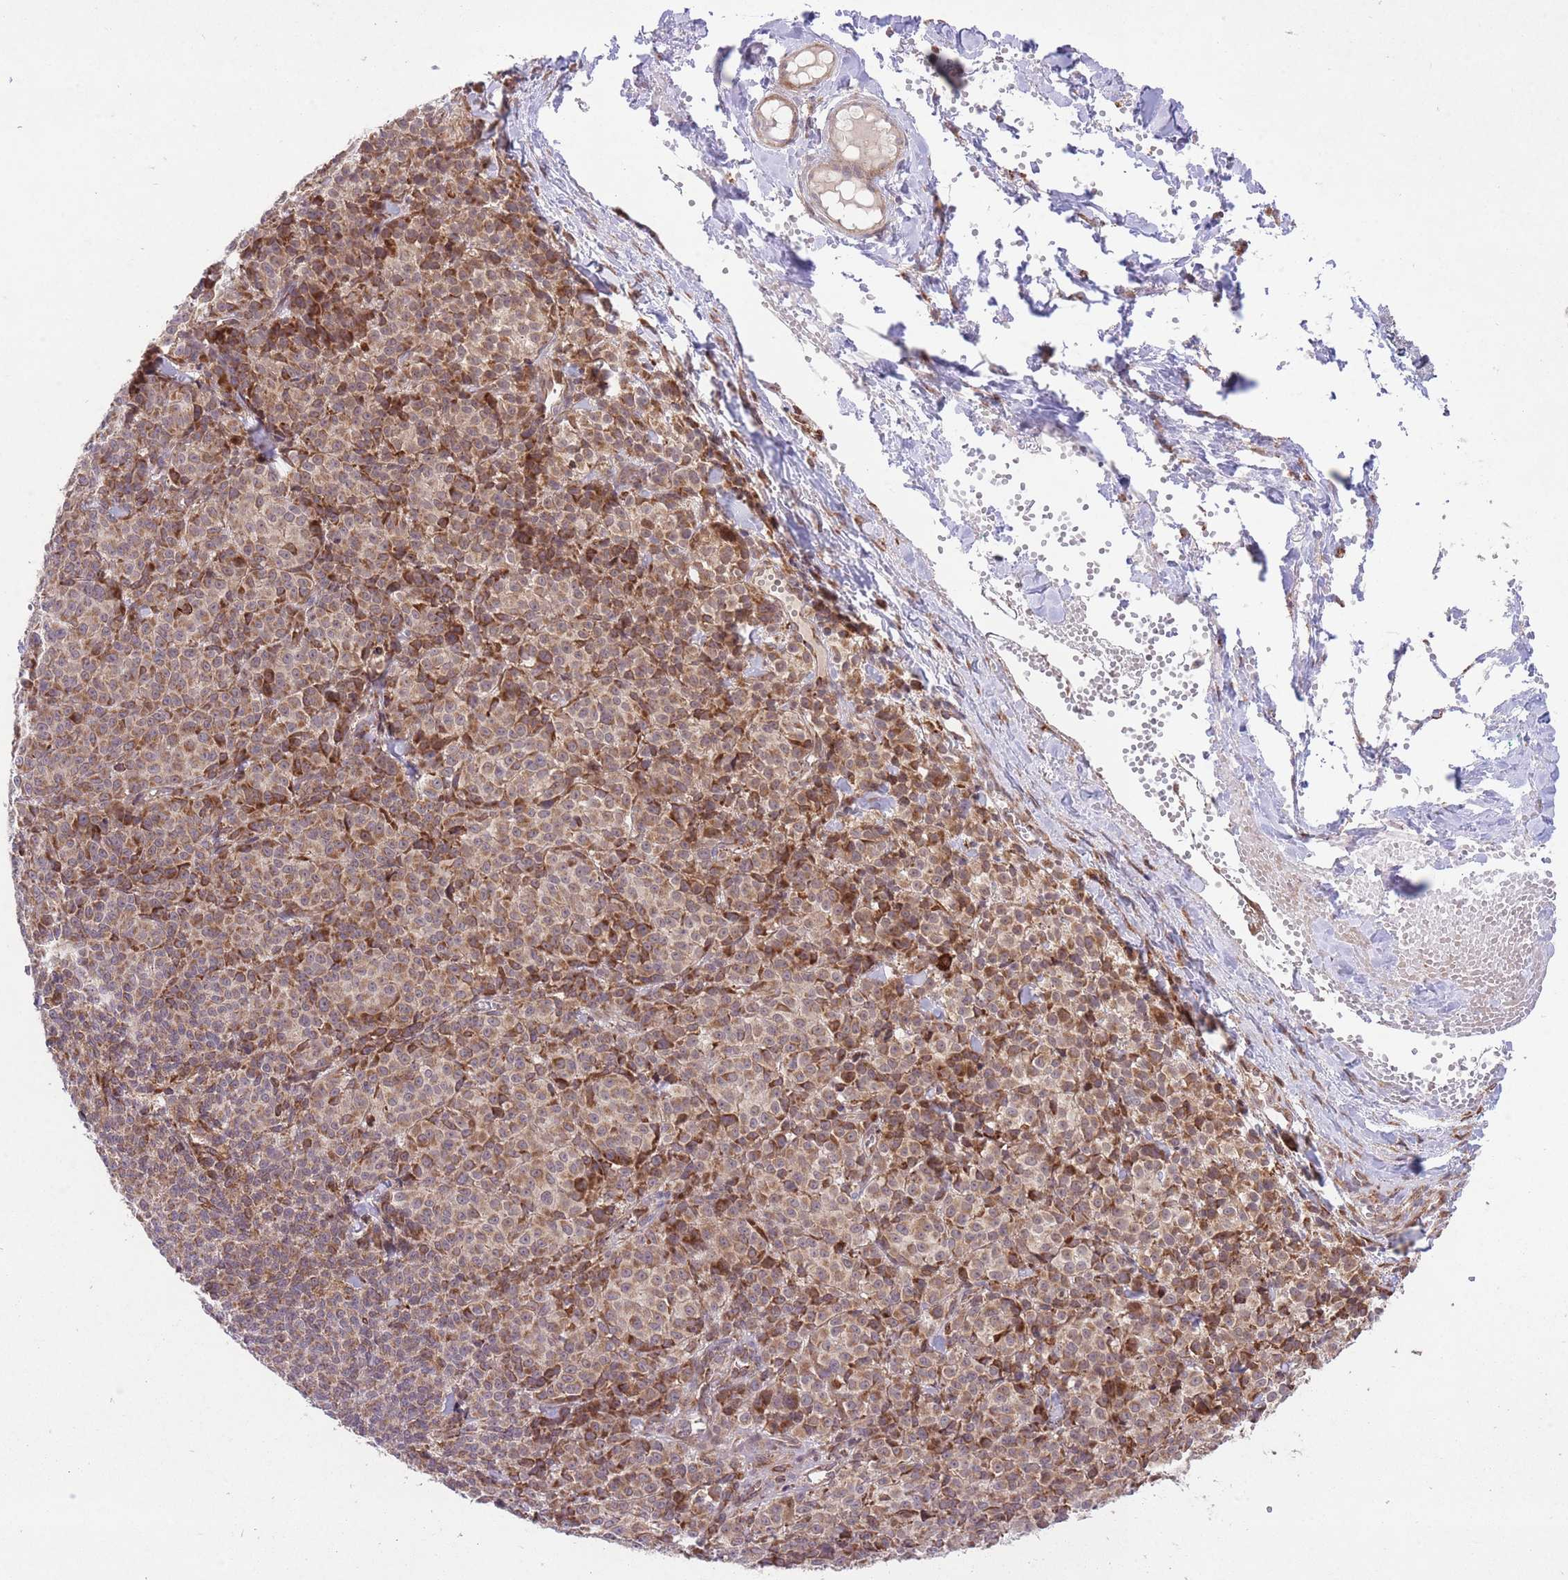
{"staining": {"intensity": "moderate", "quantity": ">75%", "location": "cytoplasmic/membranous"}, "tissue": "melanoma", "cell_type": "Tumor cells", "image_type": "cancer", "snomed": [{"axis": "morphology", "description": "Normal tissue, NOS"}, {"axis": "morphology", "description": "Malignant melanoma, NOS"}, {"axis": "topography", "description": "Skin"}], "caption": "Immunohistochemistry (IHC) staining of melanoma, which demonstrates medium levels of moderate cytoplasmic/membranous positivity in about >75% of tumor cells indicating moderate cytoplasmic/membranous protein expression. The staining was performed using DAB (brown) for protein detection and nuclei were counterstained in hematoxylin (blue).", "gene": "TTLL3", "patient": {"sex": "female", "age": 34}}